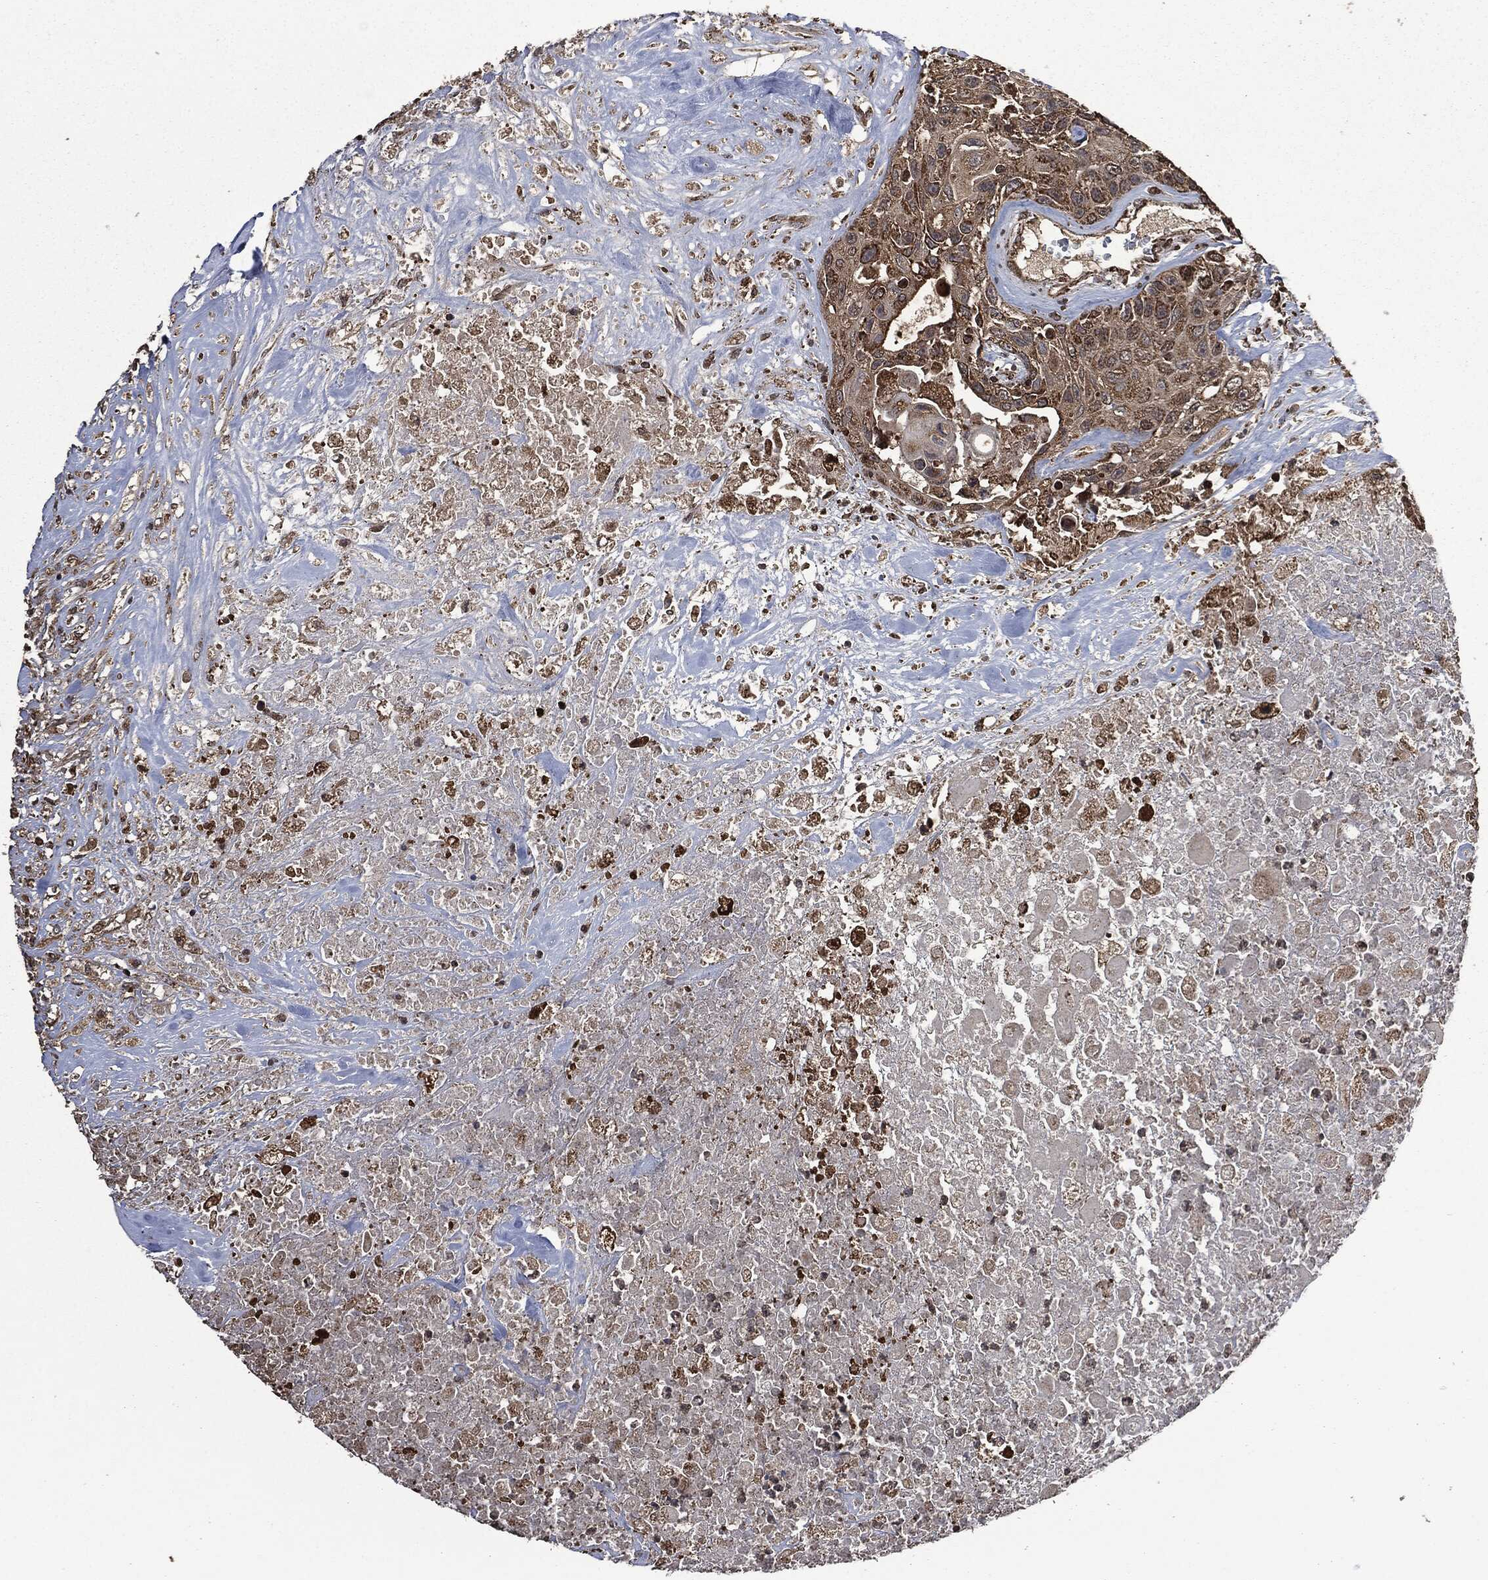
{"staining": {"intensity": "moderate", "quantity": ">75%", "location": "cytoplasmic/membranous"}, "tissue": "urothelial cancer", "cell_type": "Tumor cells", "image_type": "cancer", "snomed": [{"axis": "morphology", "description": "Urothelial carcinoma, High grade"}, {"axis": "topography", "description": "Urinary bladder"}], "caption": "Immunohistochemical staining of human urothelial cancer displays medium levels of moderate cytoplasmic/membranous protein staining in approximately >75% of tumor cells.", "gene": "LIG3", "patient": {"sex": "female", "age": 56}}